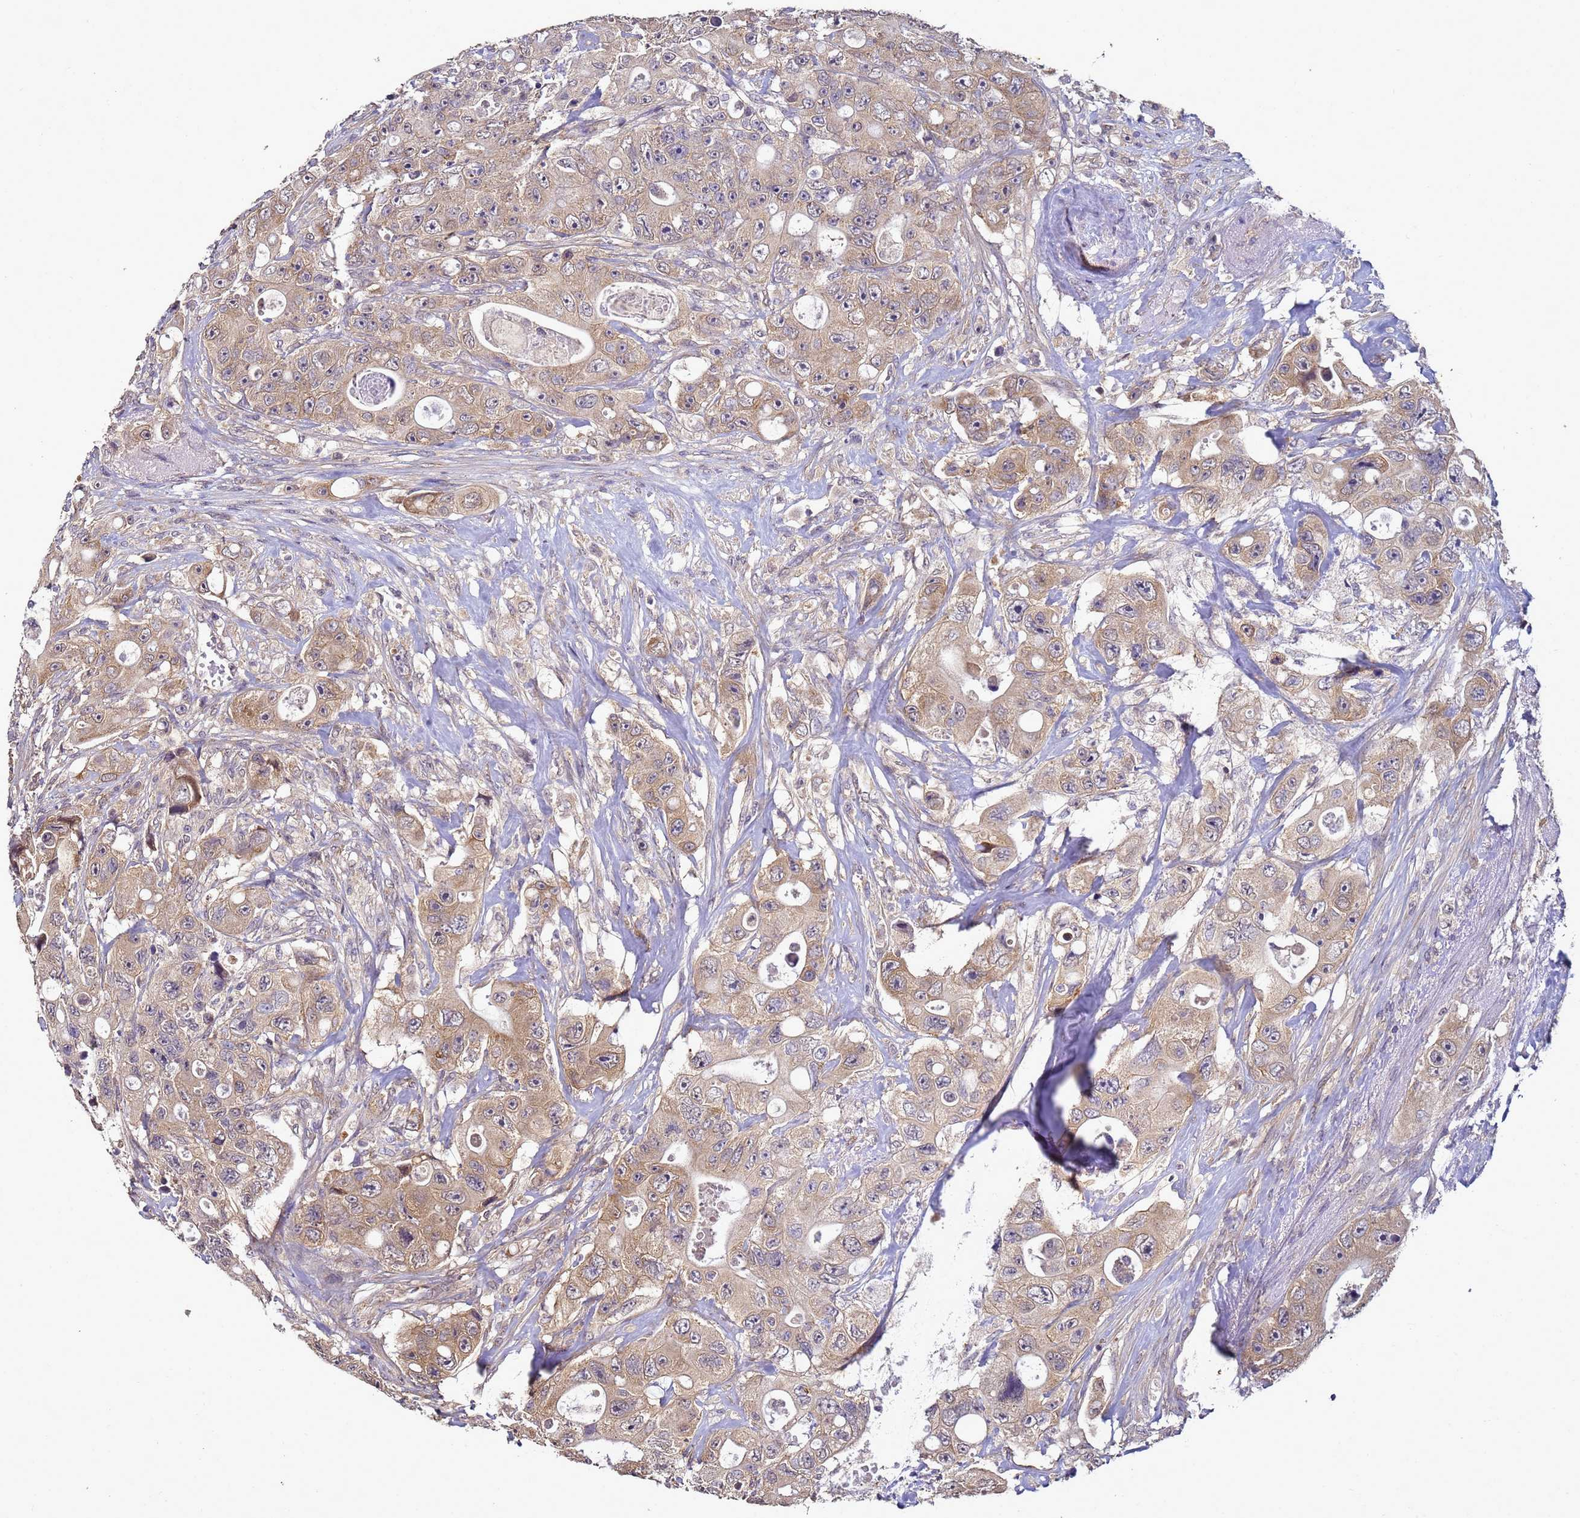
{"staining": {"intensity": "moderate", "quantity": ">75%", "location": "cytoplasmic/membranous"}, "tissue": "colorectal cancer", "cell_type": "Tumor cells", "image_type": "cancer", "snomed": [{"axis": "morphology", "description": "Adenocarcinoma, NOS"}, {"axis": "topography", "description": "Colon"}], "caption": "Immunohistochemical staining of human colorectal adenocarcinoma demonstrates medium levels of moderate cytoplasmic/membranous positivity in about >75% of tumor cells.", "gene": "ANKRD17", "patient": {"sex": "female", "age": 46}}